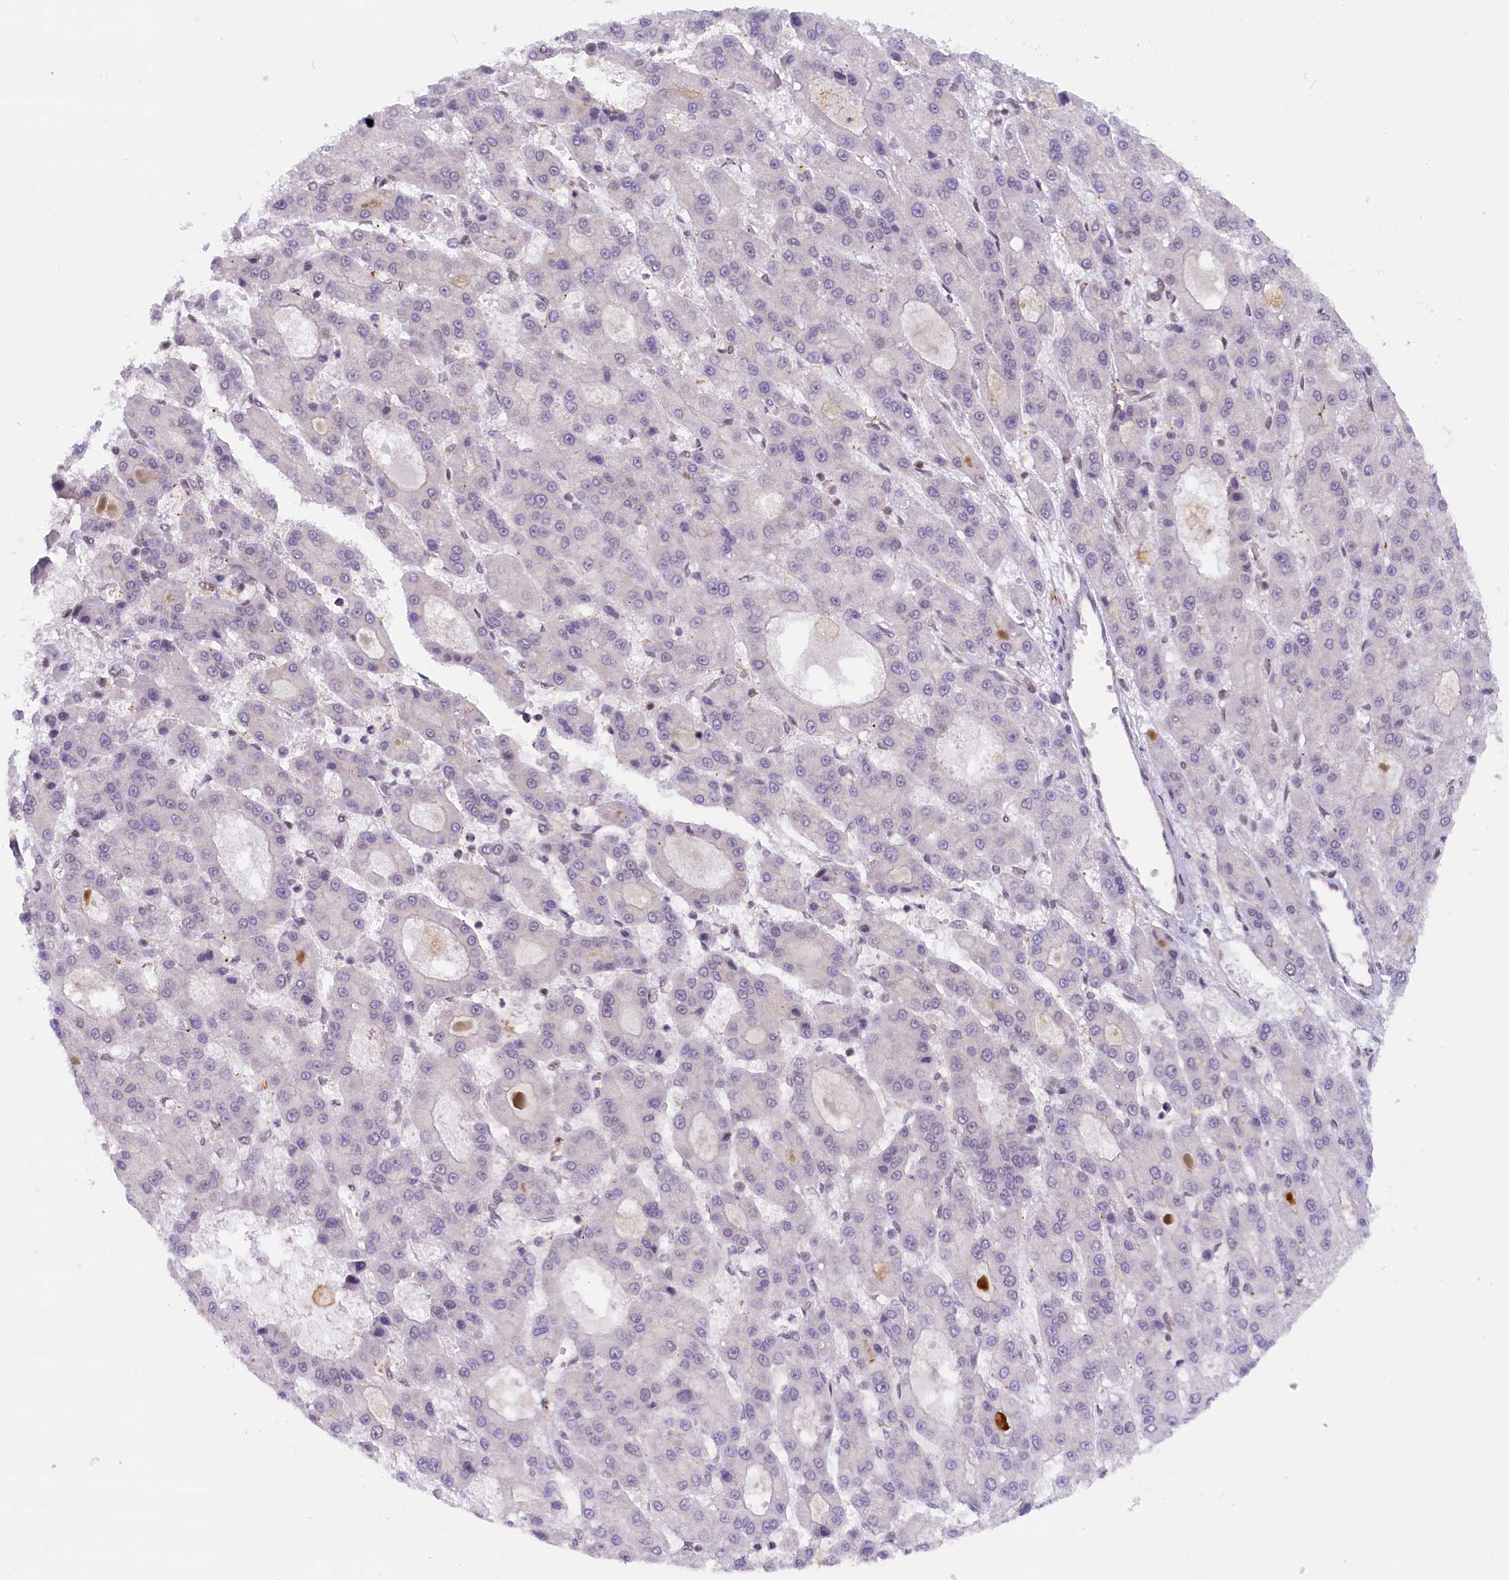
{"staining": {"intensity": "negative", "quantity": "none", "location": "none"}, "tissue": "liver cancer", "cell_type": "Tumor cells", "image_type": "cancer", "snomed": [{"axis": "morphology", "description": "Carcinoma, Hepatocellular, NOS"}, {"axis": "topography", "description": "Liver"}], "caption": "Immunohistochemistry (IHC) histopathology image of human liver cancer stained for a protein (brown), which exhibits no staining in tumor cells. (DAB (3,3'-diaminobenzidine) IHC visualized using brightfield microscopy, high magnification).", "gene": "FCHO1", "patient": {"sex": "male", "age": 70}}